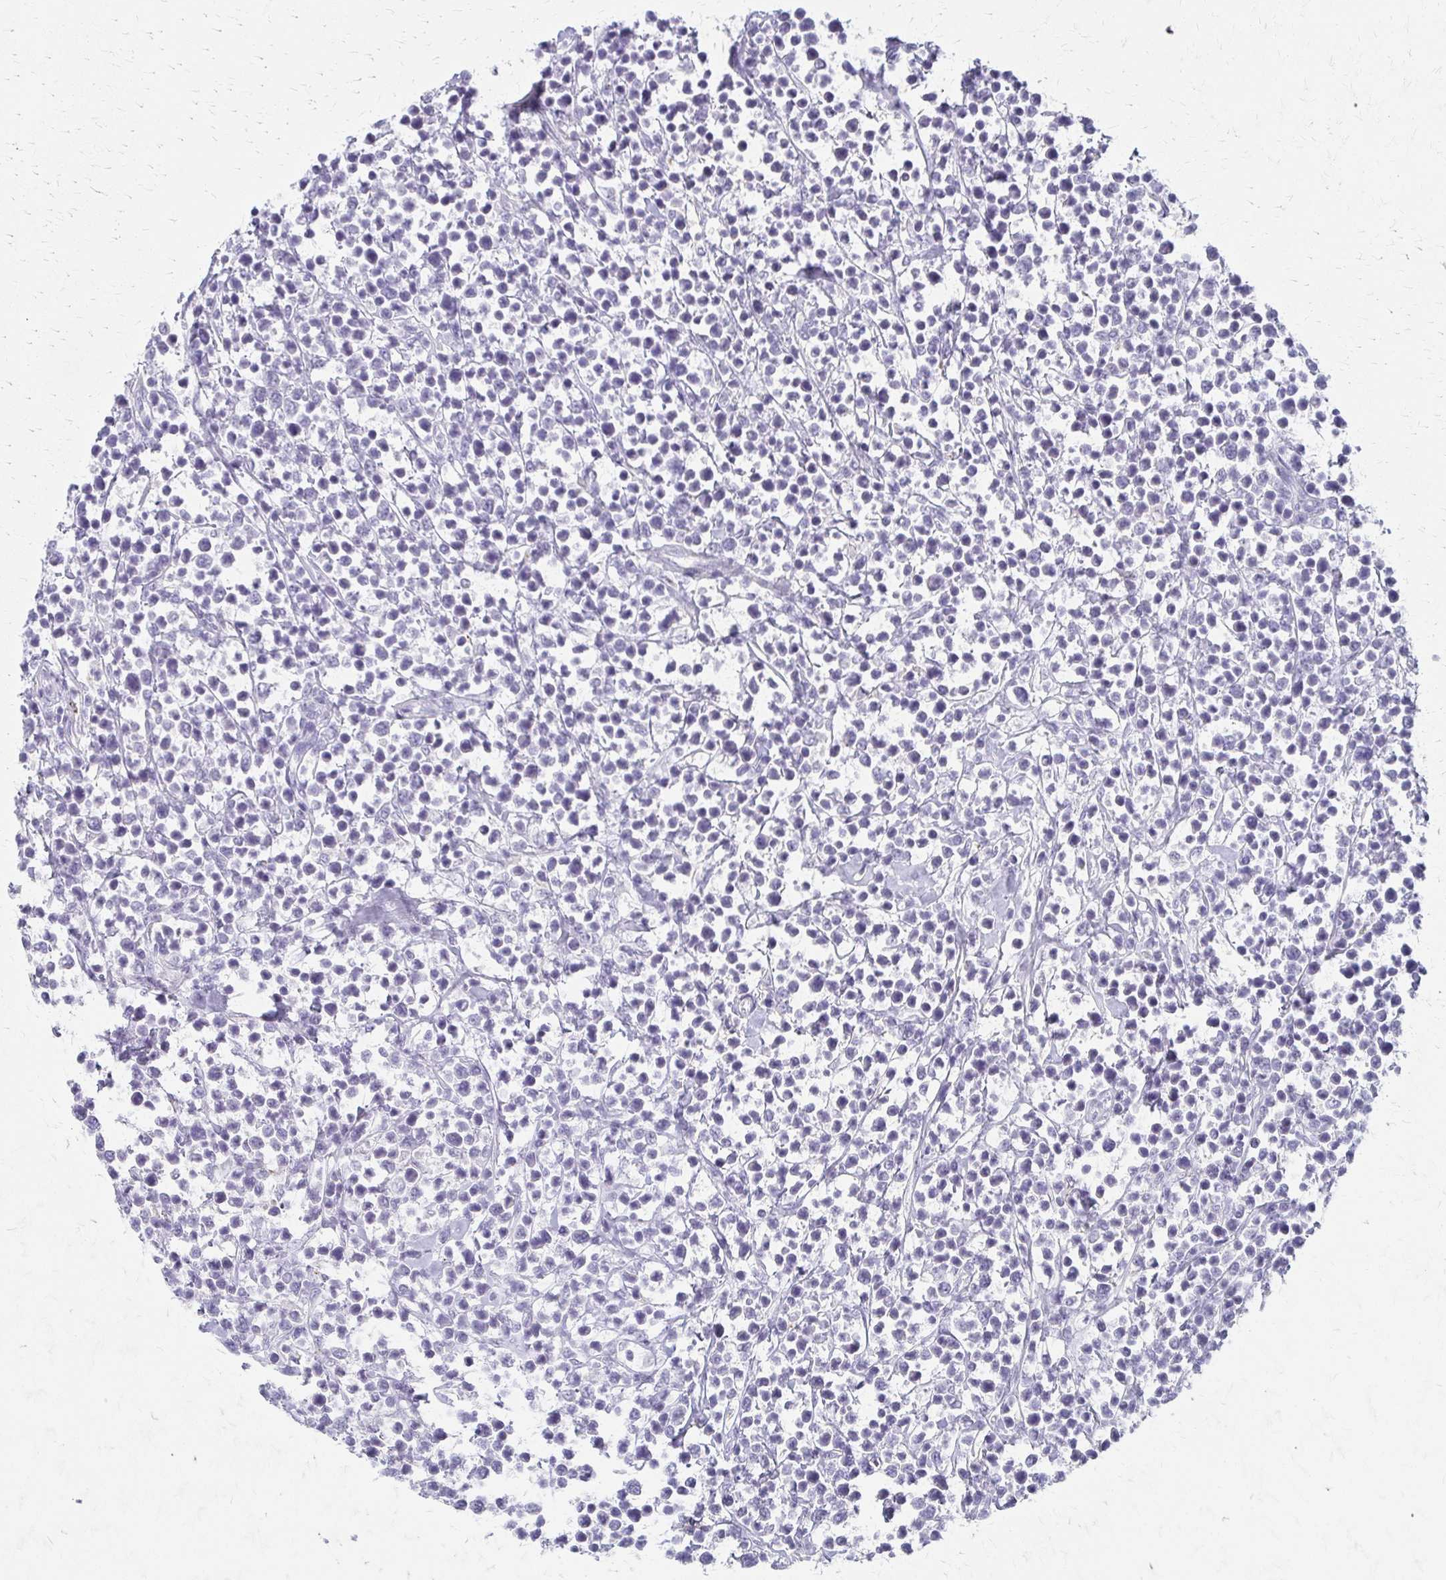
{"staining": {"intensity": "negative", "quantity": "none", "location": "none"}, "tissue": "lymphoma", "cell_type": "Tumor cells", "image_type": "cancer", "snomed": [{"axis": "morphology", "description": "Malignant lymphoma, non-Hodgkin's type, High grade"}, {"axis": "topography", "description": "Soft tissue"}], "caption": "The immunohistochemistry (IHC) image has no significant expression in tumor cells of lymphoma tissue.", "gene": "ACP5", "patient": {"sex": "female", "age": 56}}